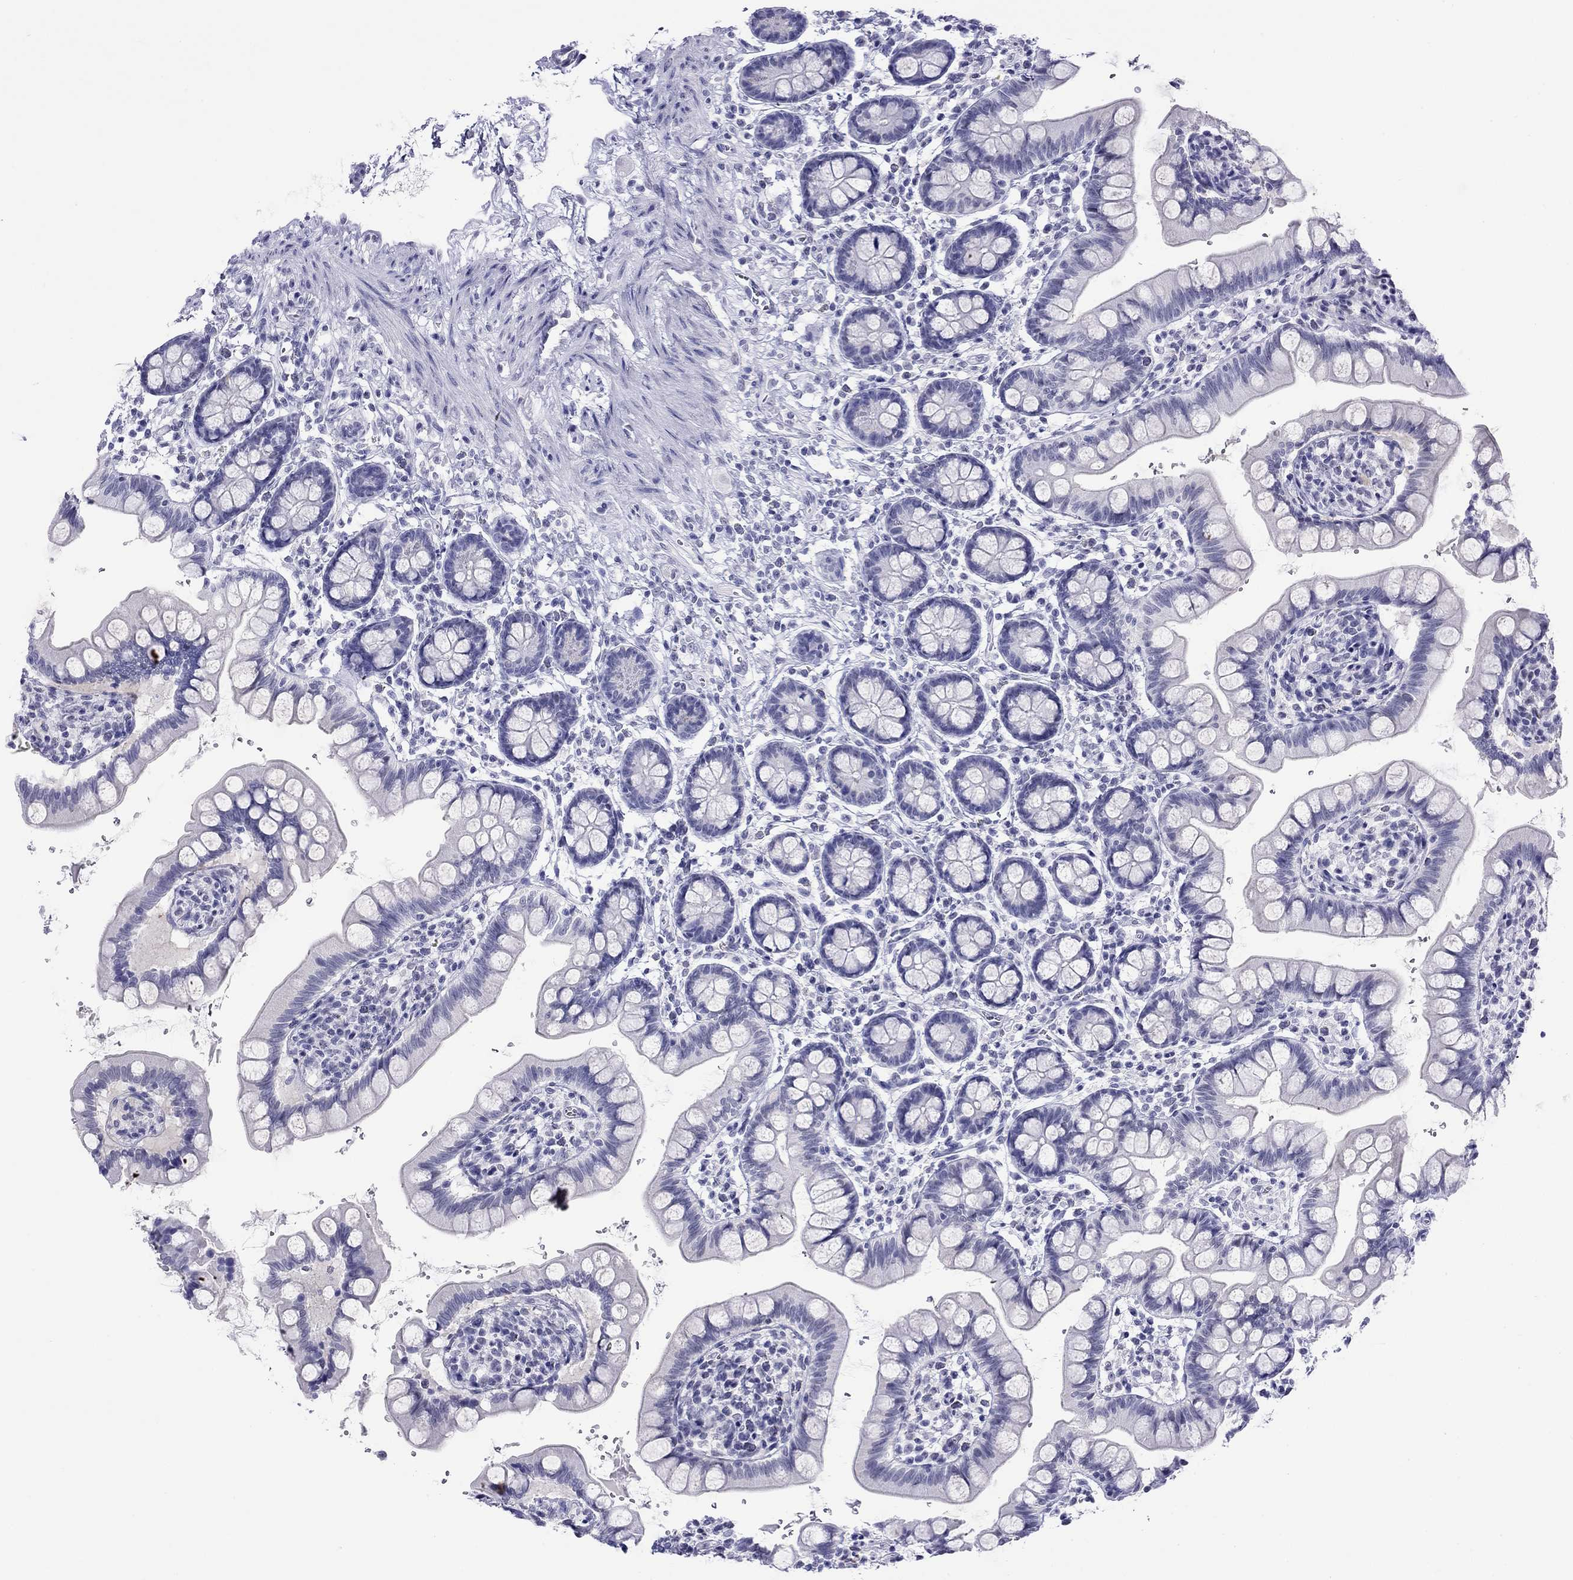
{"staining": {"intensity": "negative", "quantity": "none", "location": "none"}, "tissue": "small intestine", "cell_type": "Glandular cells", "image_type": "normal", "snomed": [{"axis": "morphology", "description": "Normal tissue, NOS"}, {"axis": "topography", "description": "Small intestine"}], "caption": "DAB immunohistochemical staining of benign human small intestine shows no significant staining in glandular cells.", "gene": "SLC30A8", "patient": {"sex": "female", "age": 56}}